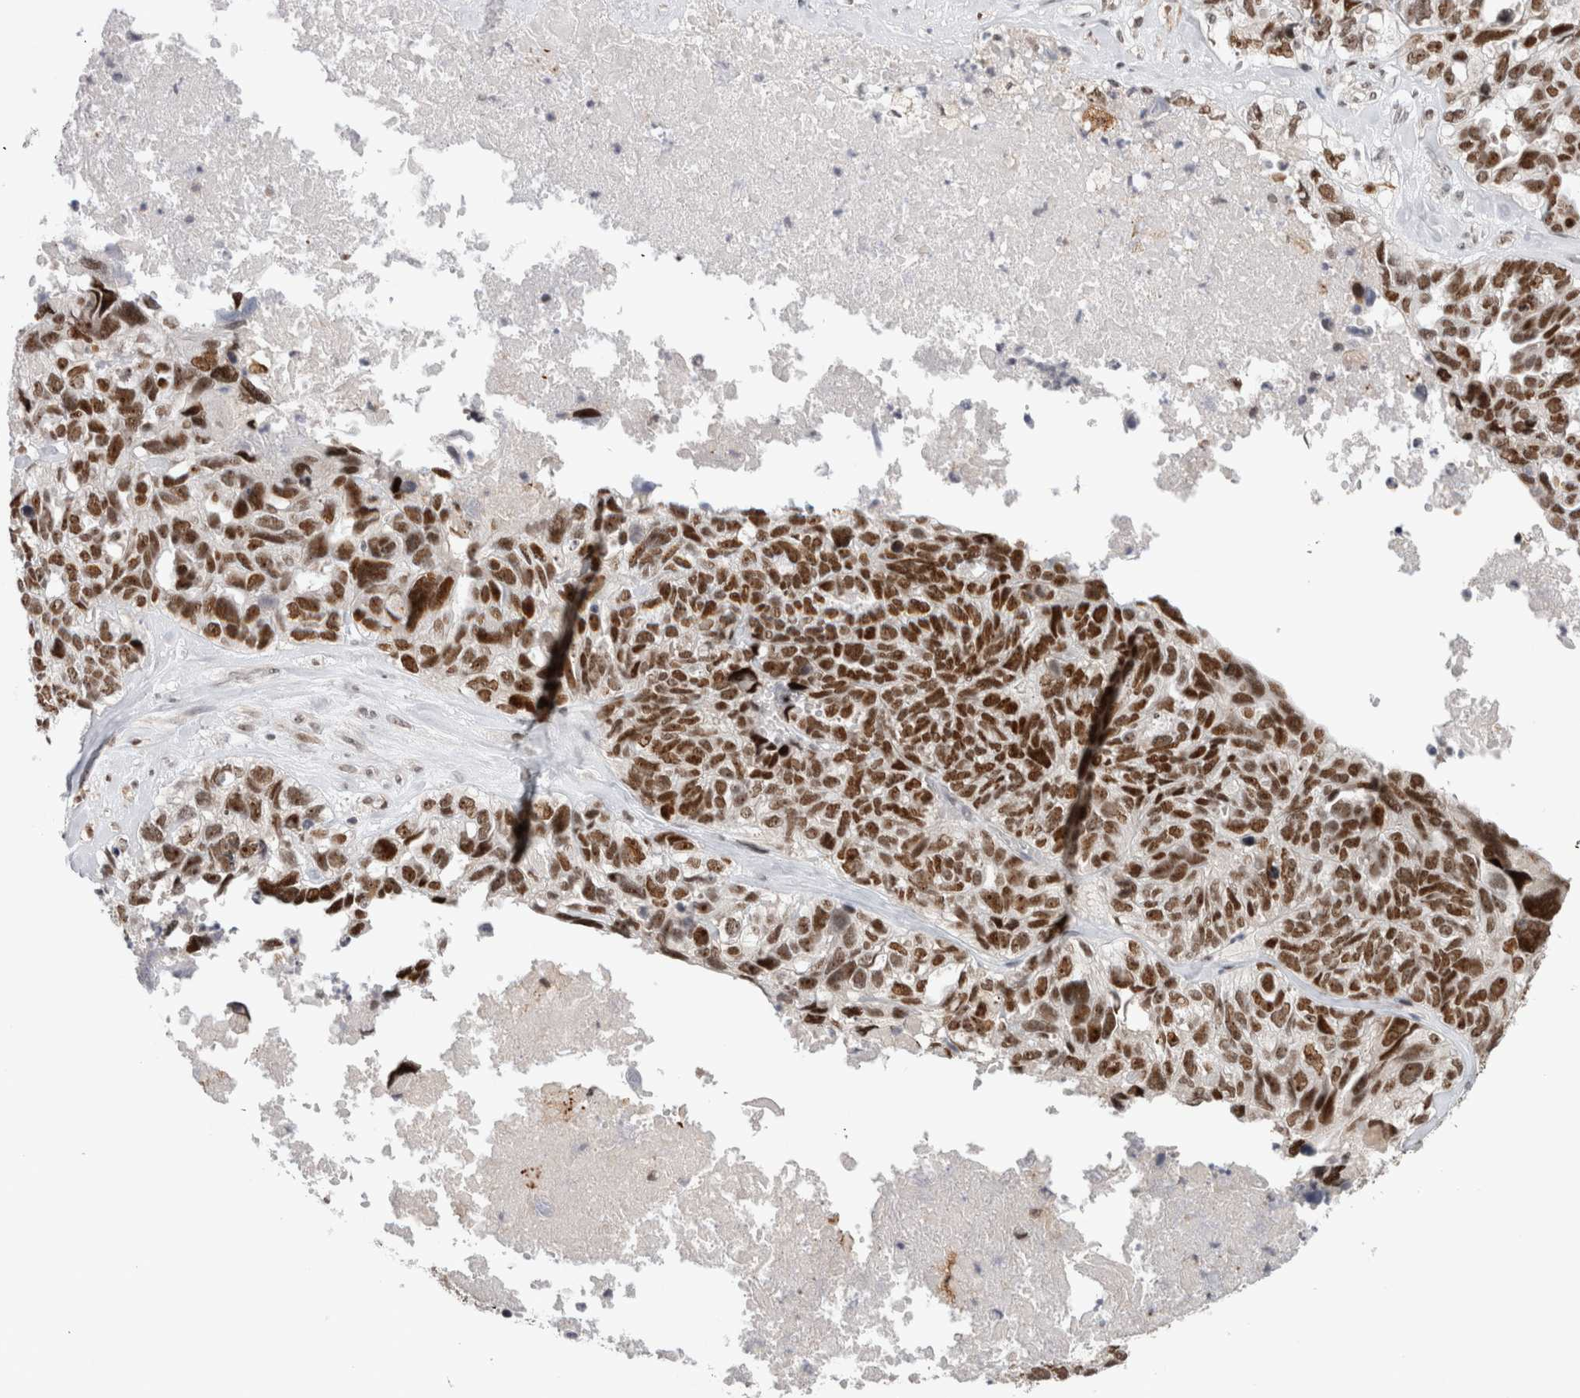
{"staining": {"intensity": "strong", "quantity": ">75%", "location": "nuclear"}, "tissue": "ovarian cancer", "cell_type": "Tumor cells", "image_type": "cancer", "snomed": [{"axis": "morphology", "description": "Cystadenocarcinoma, serous, NOS"}, {"axis": "topography", "description": "Ovary"}], "caption": "Immunohistochemistry photomicrograph of ovarian cancer stained for a protein (brown), which reveals high levels of strong nuclear expression in approximately >75% of tumor cells.", "gene": "ZNF521", "patient": {"sex": "female", "age": 79}}